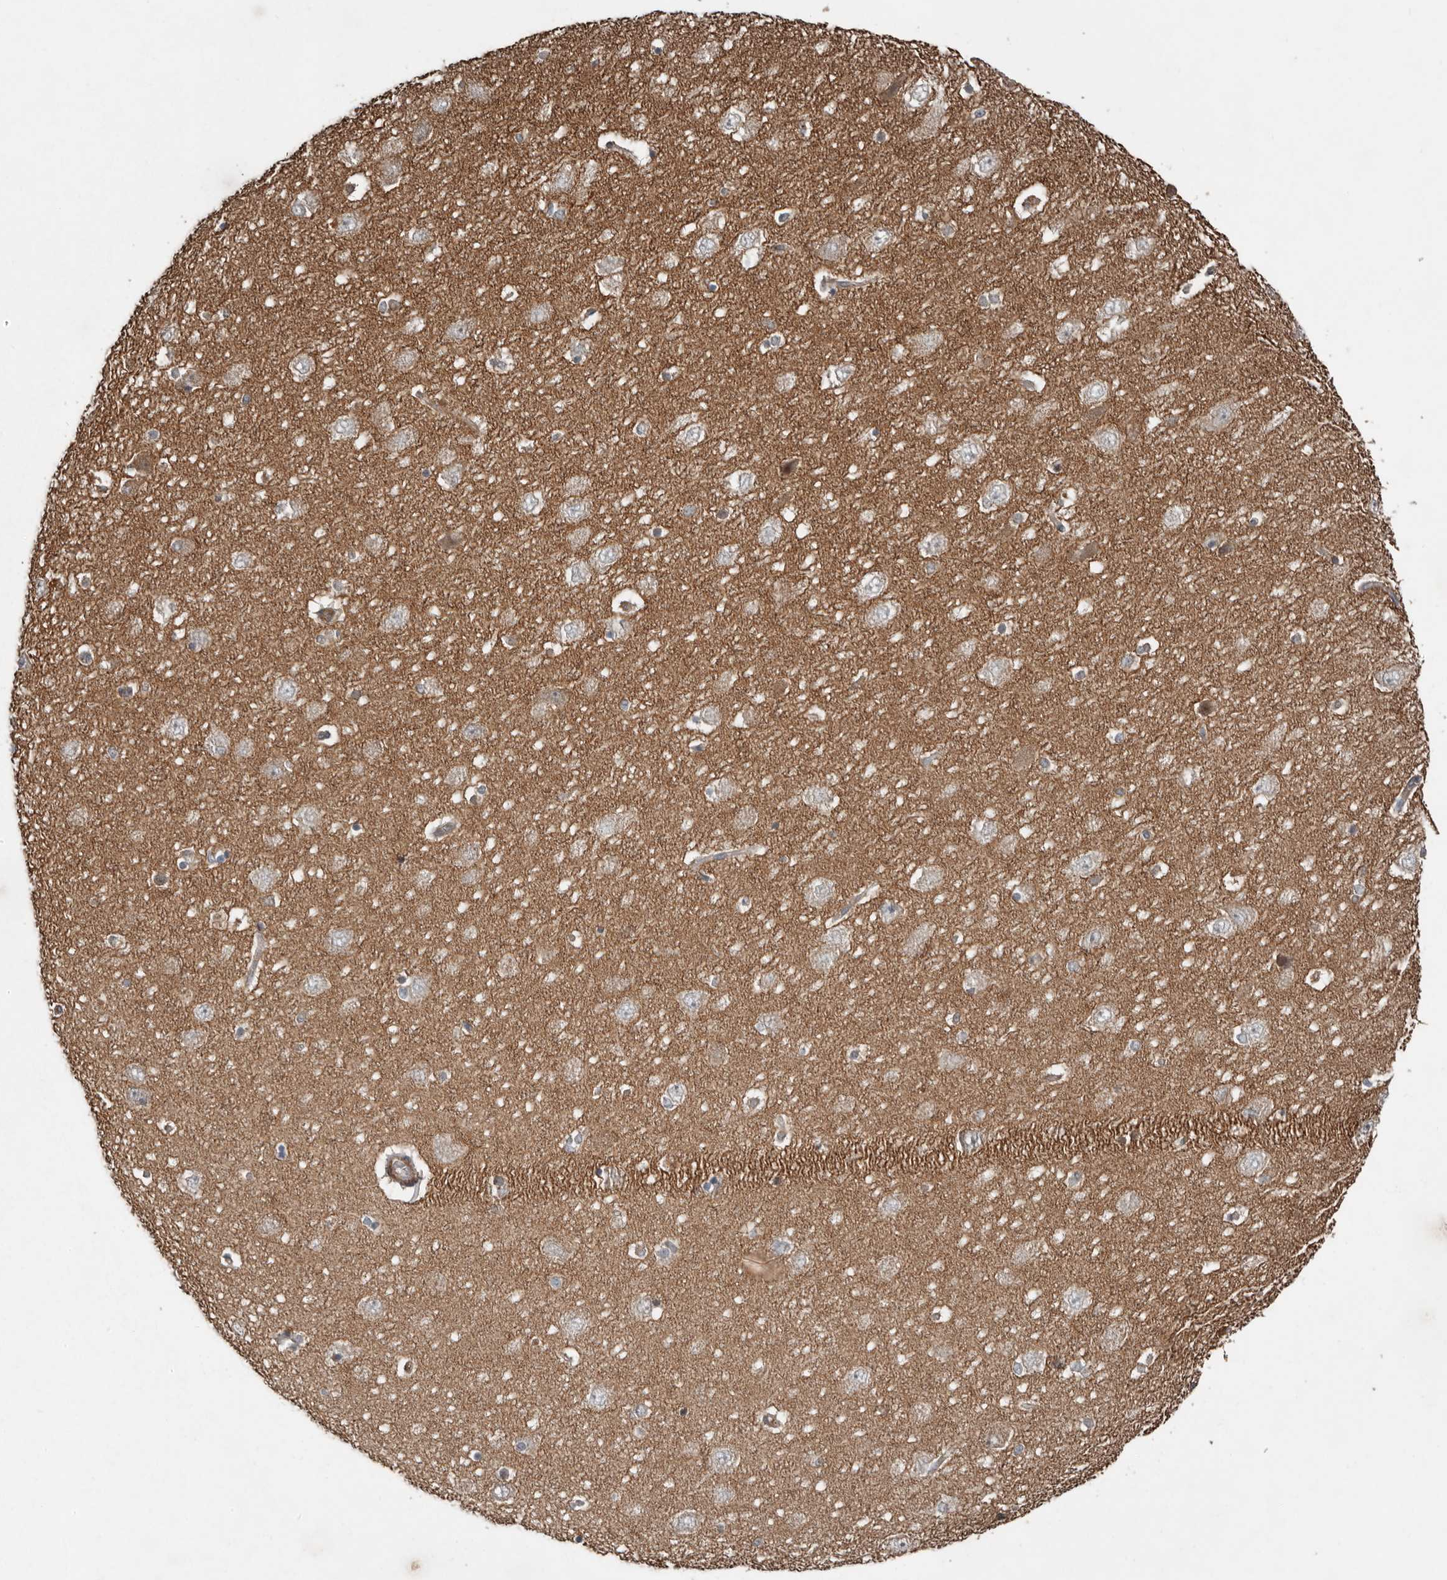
{"staining": {"intensity": "negative", "quantity": "none", "location": "none"}, "tissue": "hippocampus", "cell_type": "Glial cells", "image_type": "normal", "snomed": [{"axis": "morphology", "description": "Normal tissue, NOS"}, {"axis": "topography", "description": "Hippocampus"}], "caption": "Hippocampus stained for a protein using immunohistochemistry exhibits no staining glial cells.", "gene": "SLC6A7", "patient": {"sex": "female", "age": 54}}